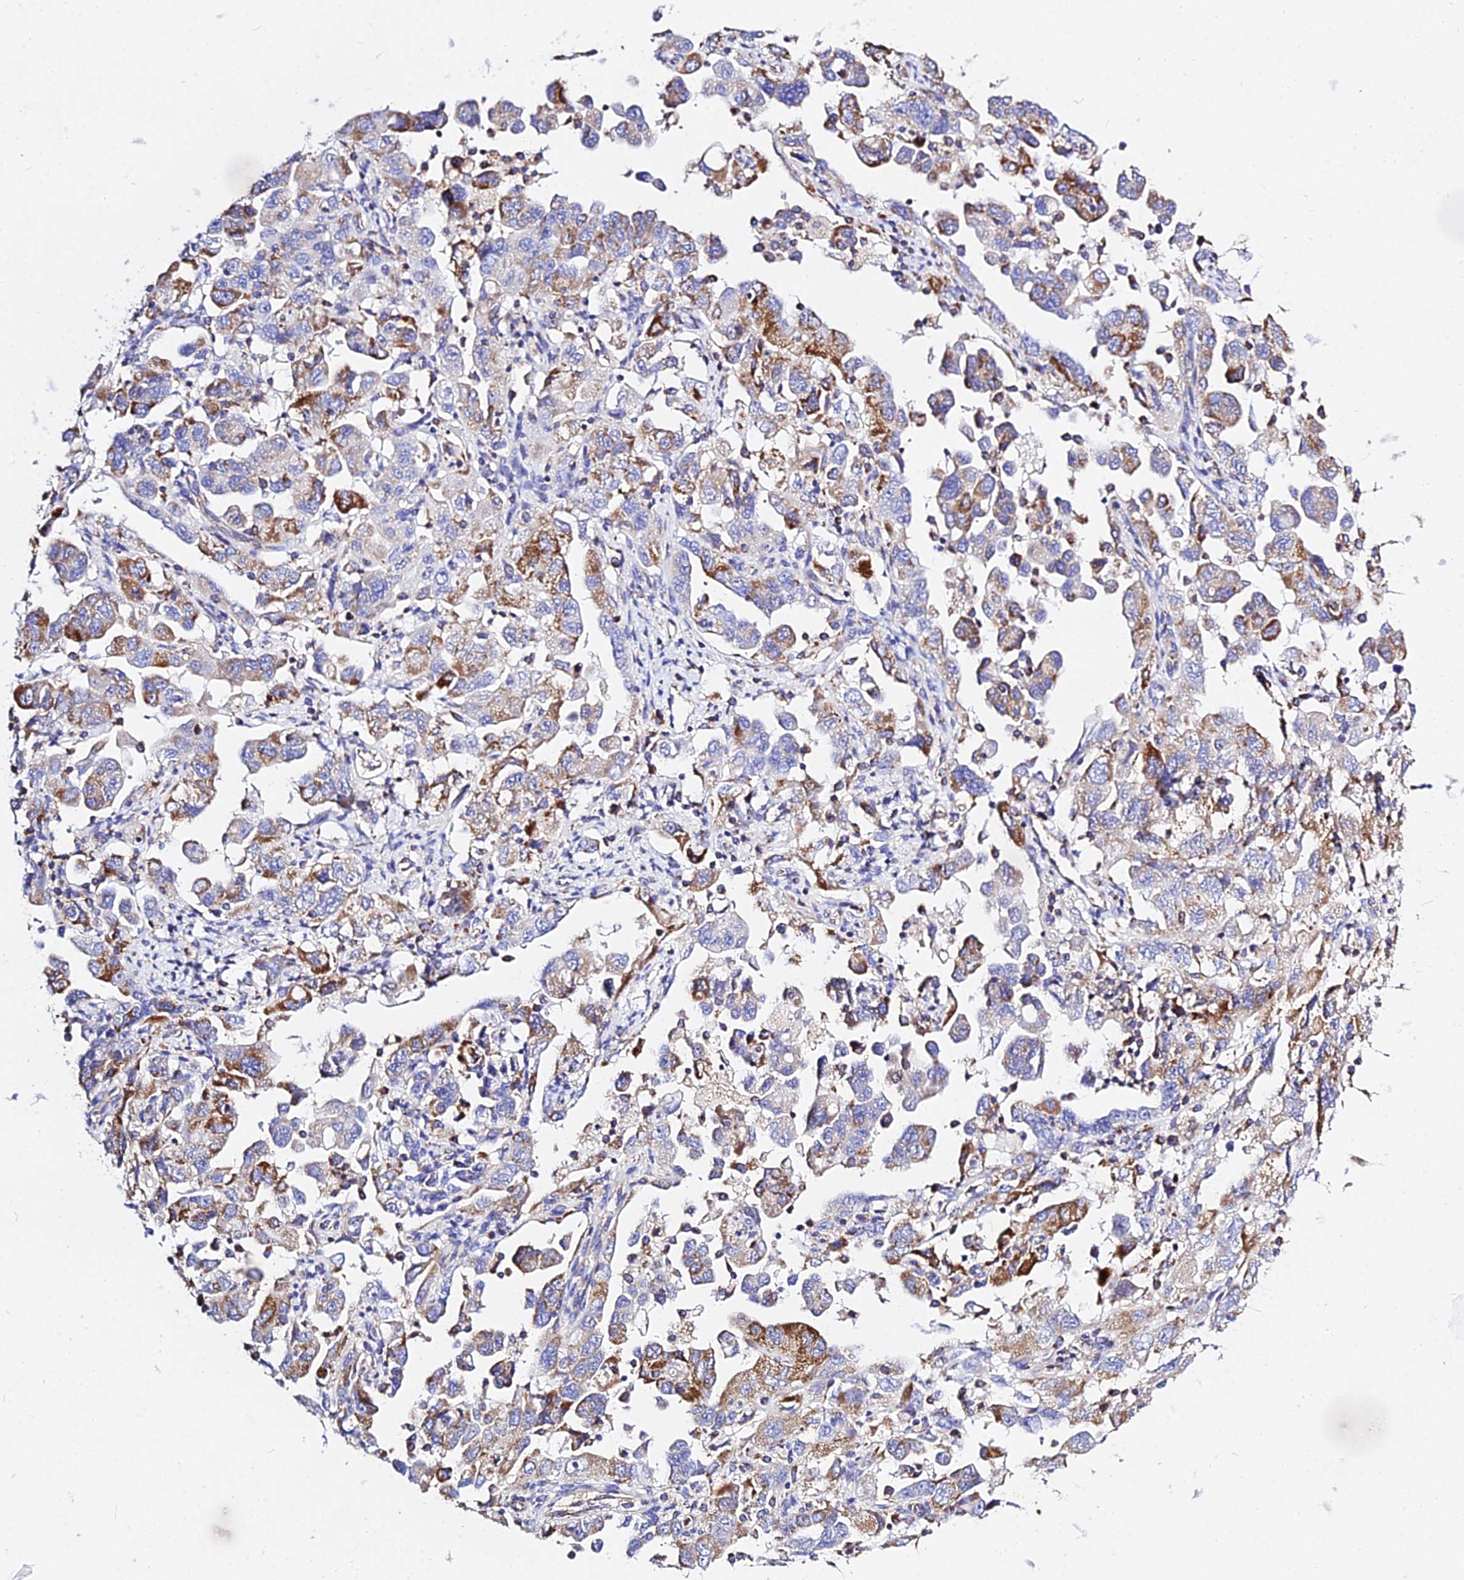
{"staining": {"intensity": "moderate", "quantity": "25%-75%", "location": "cytoplasmic/membranous"}, "tissue": "ovarian cancer", "cell_type": "Tumor cells", "image_type": "cancer", "snomed": [{"axis": "morphology", "description": "Carcinoma, NOS"}, {"axis": "morphology", "description": "Cystadenocarcinoma, serous, NOS"}, {"axis": "topography", "description": "Ovary"}], "caption": "Ovarian cancer (serous cystadenocarcinoma) stained for a protein displays moderate cytoplasmic/membranous positivity in tumor cells.", "gene": "ZNF573", "patient": {"sex": "female", "age": 69}}